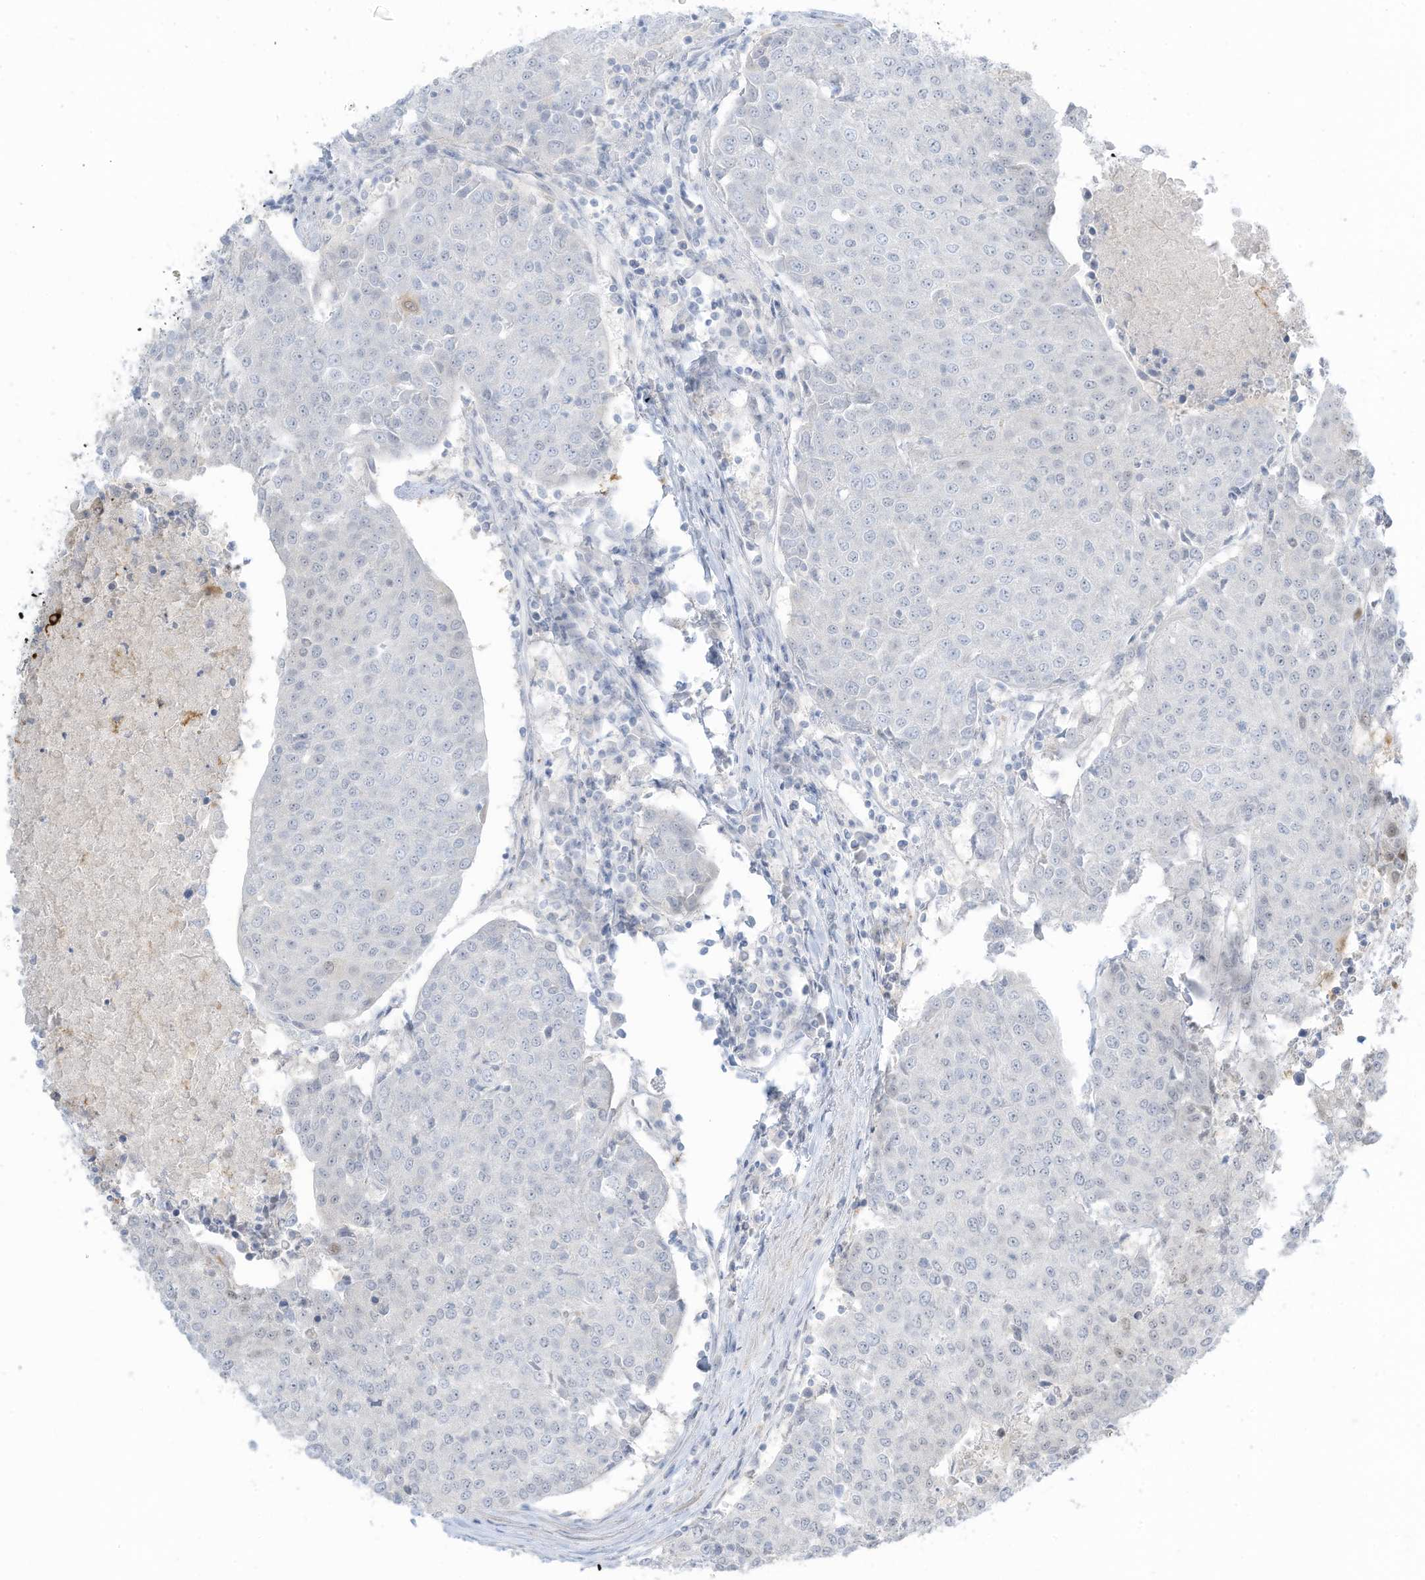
{"staining": {"intensity": "negative", "quantity": "none", "location": "none"}, "tissue": "urothelial cancer", "cell_type": "Tumor cells", "image_type": "cancer", "snomed": [{"axis": "morphology", "description": "Urothelial carcinoma, High grade"}, {"axis": "topography", "description": "Urinary bladder"}], "caption": "A micrograph of urothelial cancer stained for a protein displays no brown staining in tumor cells.", "gene": "ASPRV1", "patient": {"sex": "female", "age": 85}}